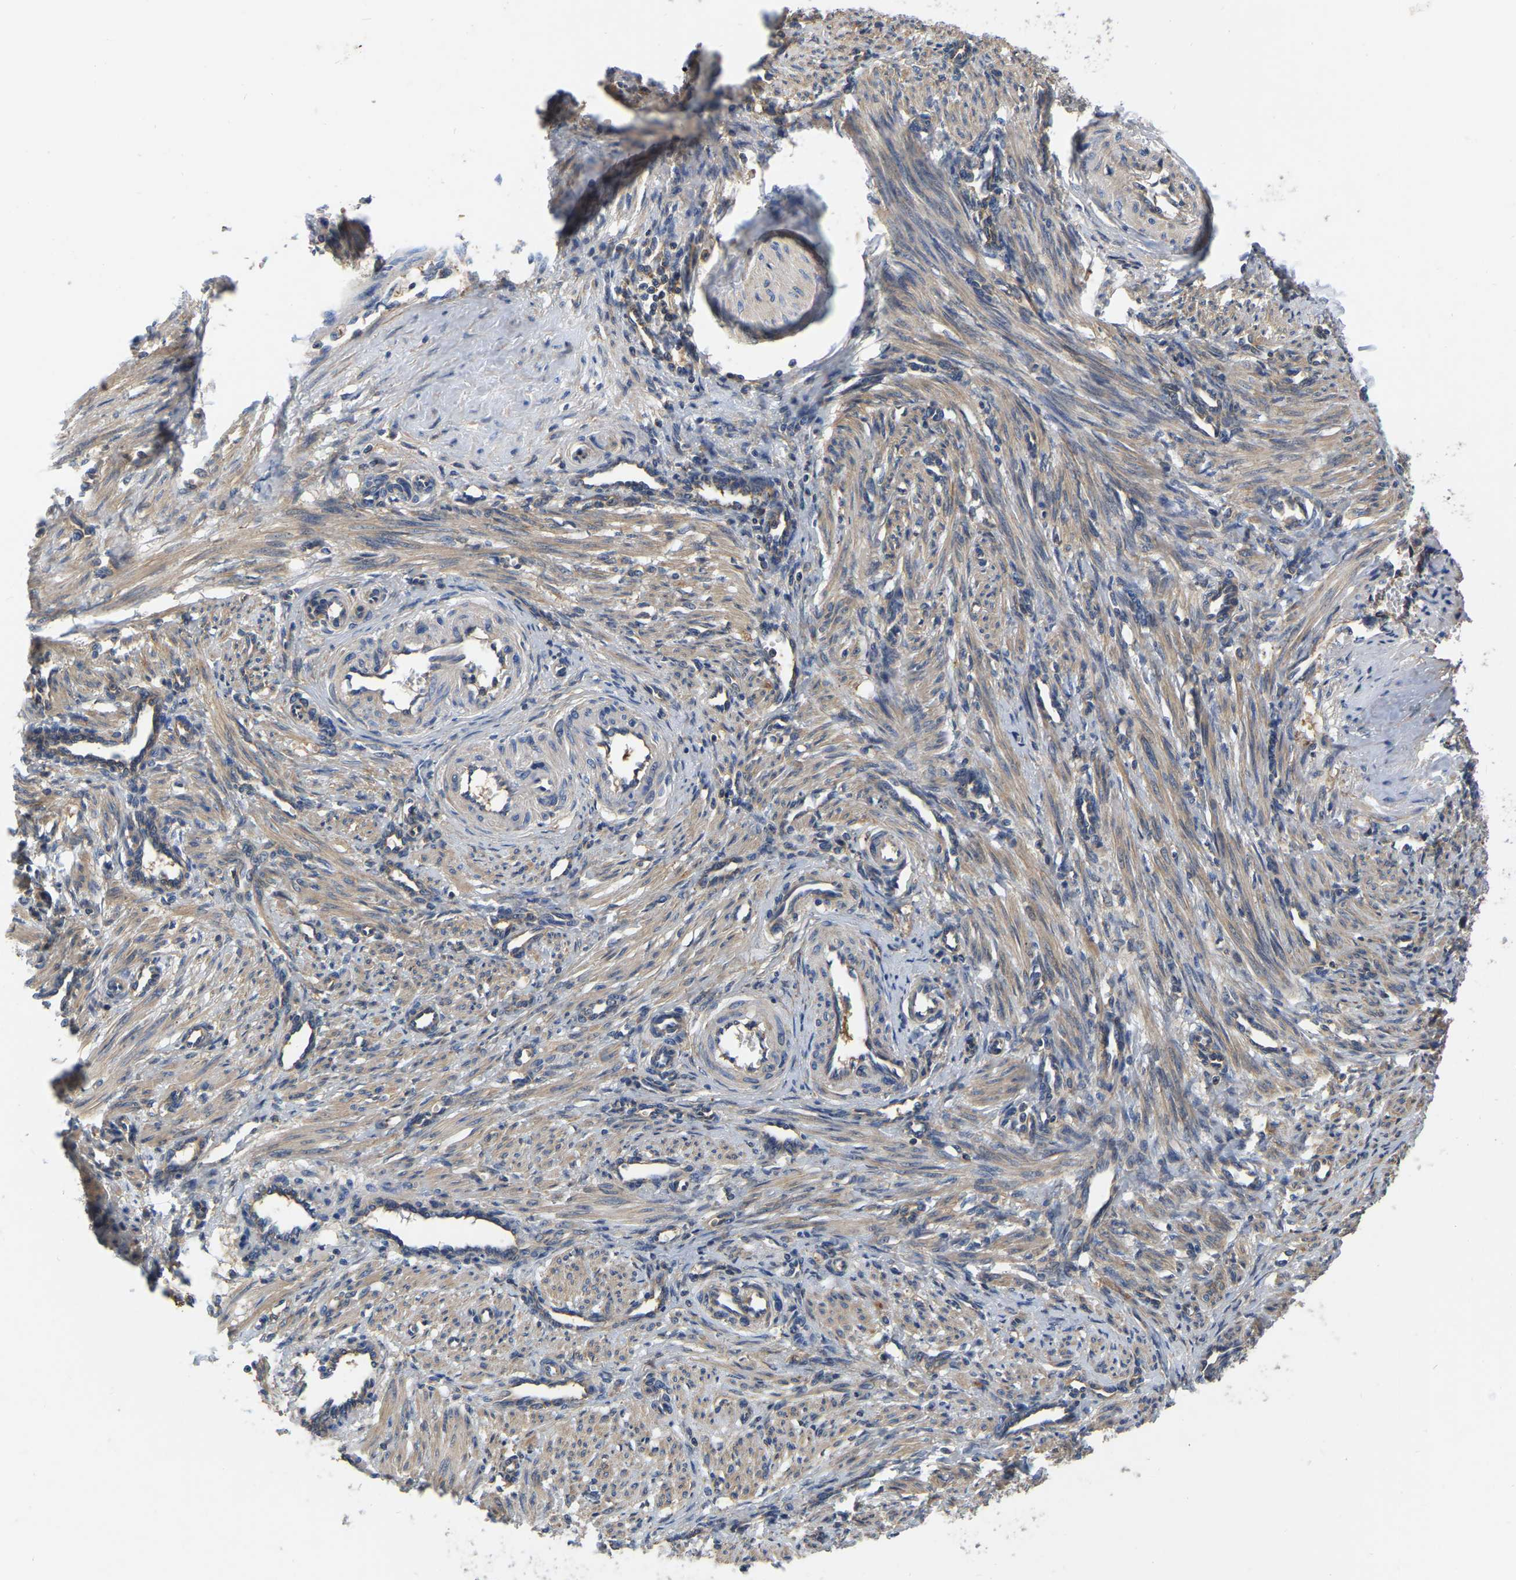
{"staining": {"intensity": "moderate", "quantity": ">75%", "location": "cytoplasmic/membranous"}, "tissue": "smooth muscle", "cell_type": "Smooth muscle cells", "image_type": "normal", "snomed": [{"axis": "morphology", "description": "Normal tissue, NOS"}, {"axis": "topography", "description": "Endometrium"}], "caption": "An immunohistochemistry image of benign tissue is shown. Protein staining in brown labels moderate cytoplasmic/membranous positivity in smooth muscle within smooth muscle cells.", "gene": "GARS1", "patient": {"sex": "female", "age": 33}}